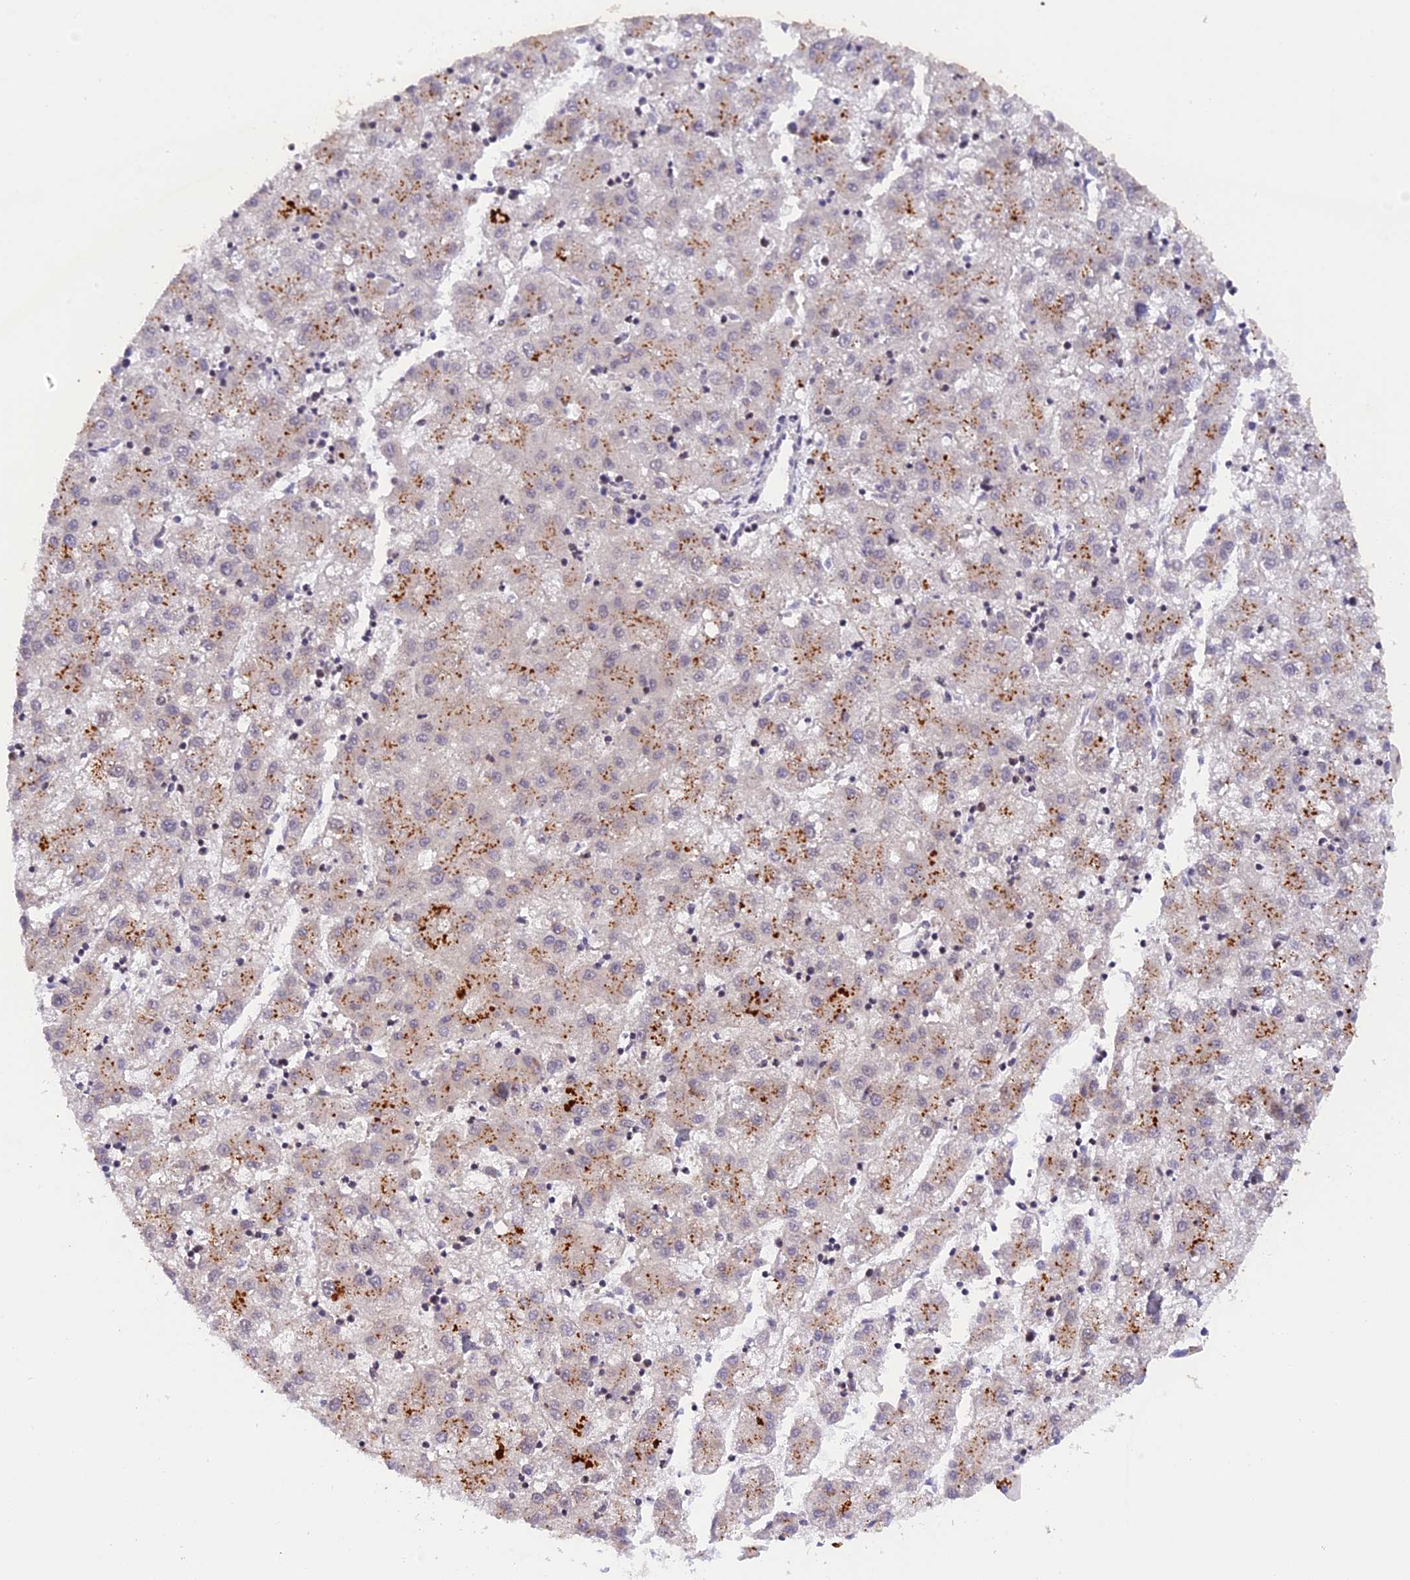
{"staining": {"intensity": "moderate", "quantity": "25%-75%", "location": "cytoplasmic/membranous"}, "tissue": "liver cancer", "cell_type": "Tumor cells", "image_type": "cancer", "snomed": [{"axis": "morphology", "description": "Carcinoma, Hepatocellular, NOS"}, {"axis": "topography", "description": "Liver"}], "caption": "Hepatocellular carcinoma (liver) tissue demonstrates moderate cytoplasmic/membranous staining in approximately 25%-75% of tumor cells, visualized by immunohistochemistry. Nuclei are stained in blue.", "gene": "SAMD4A", "patient": {"sex": "male", "age": 72}}